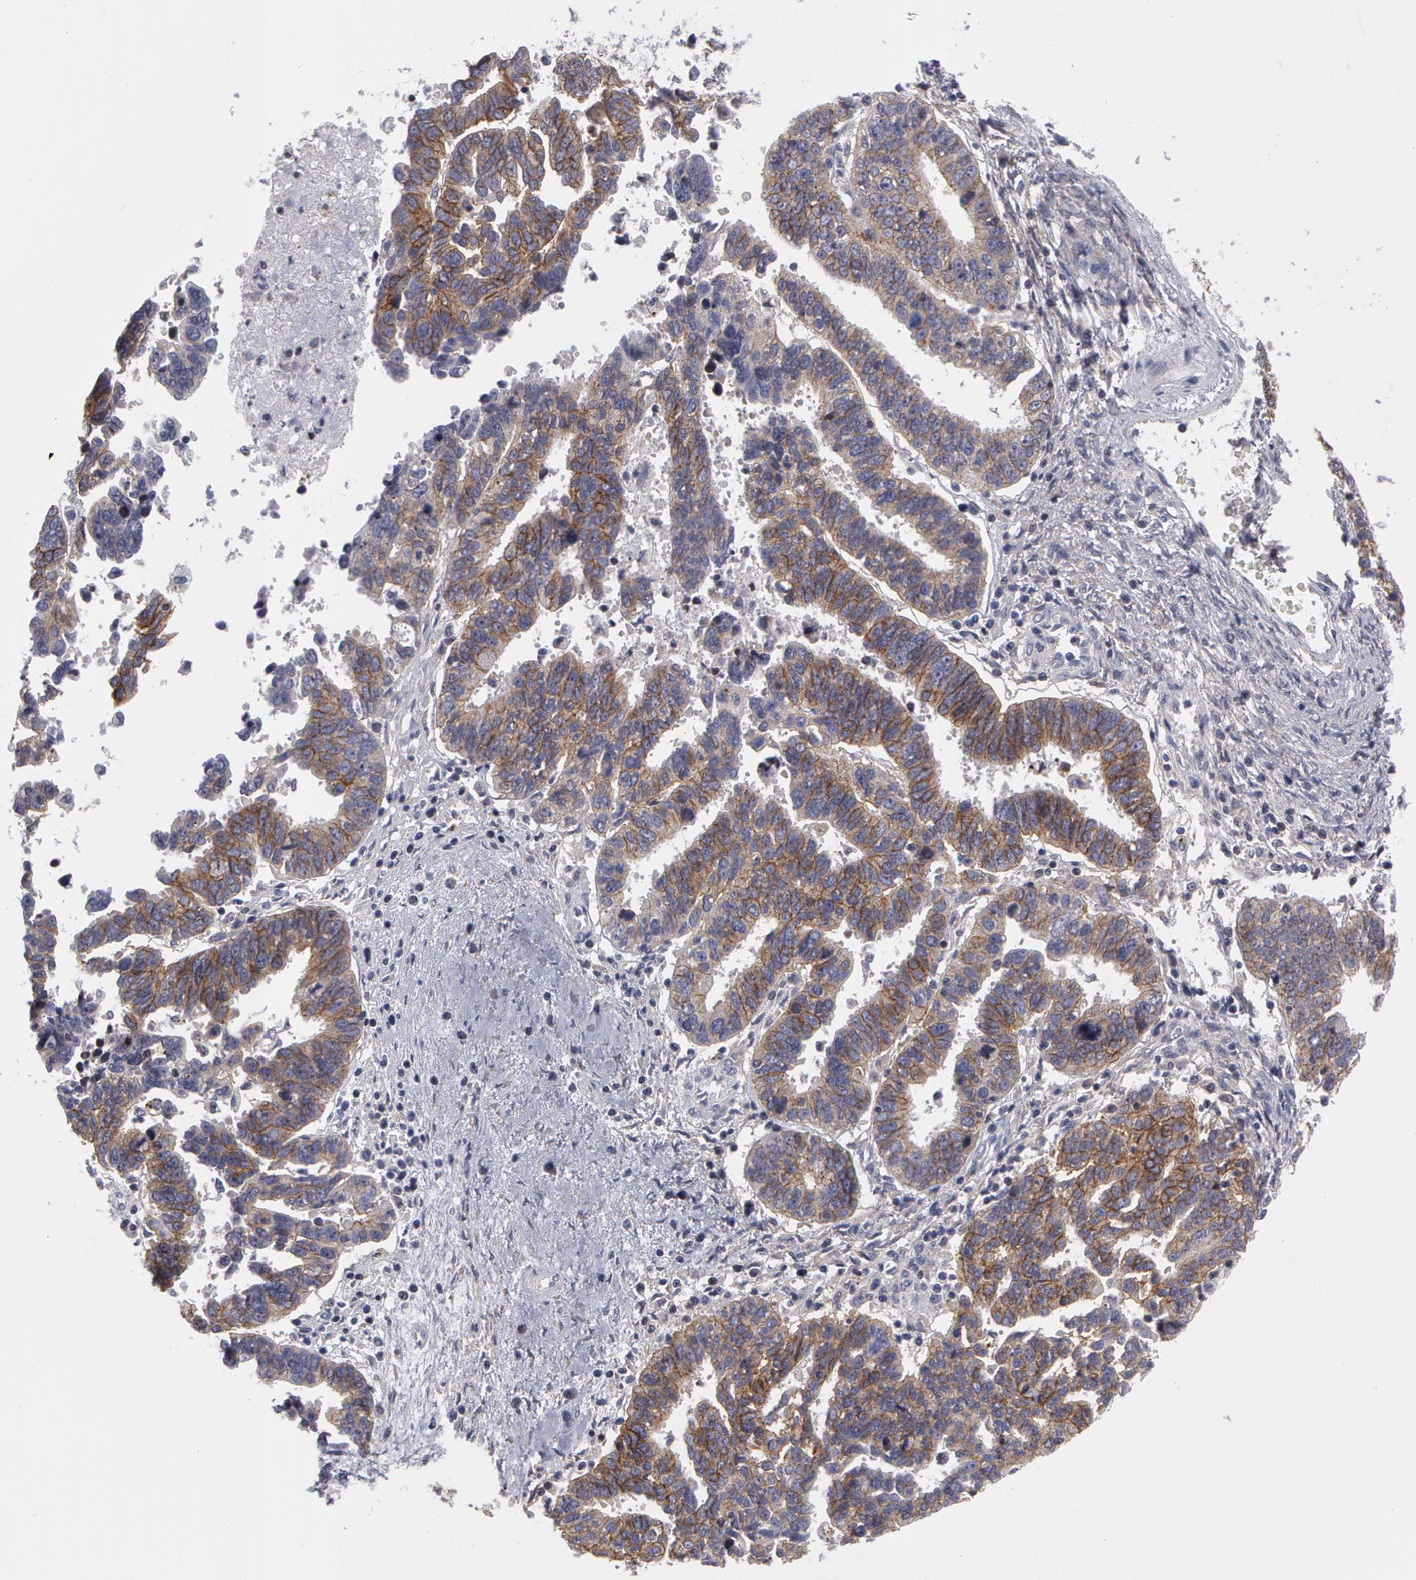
{"staining": {"intensity": "moderate", "quantity": ">75%", "location": "cytoplasmic/membranous"}, "tissue": "ovarian cancer", "cell_type": "Tumor cells", "image_type": "cancer", "snomed": [{"axis": "morphology", "description": "Carcinoma, endometroid"}, {"axis": "morphology", "description": "Cystadenocarcinoma, serous, NOS"}, {"axis": "topography", "description": "Ovary"}], "caption": "Ovarian endometroid carcinoma stained with a brown dye reveals moderate cytoplasmic/membranous positive staining in approximately >75% of tumor cells.", "gene": "ERBB2", "patient": {"sex": "female", "age": 45}}